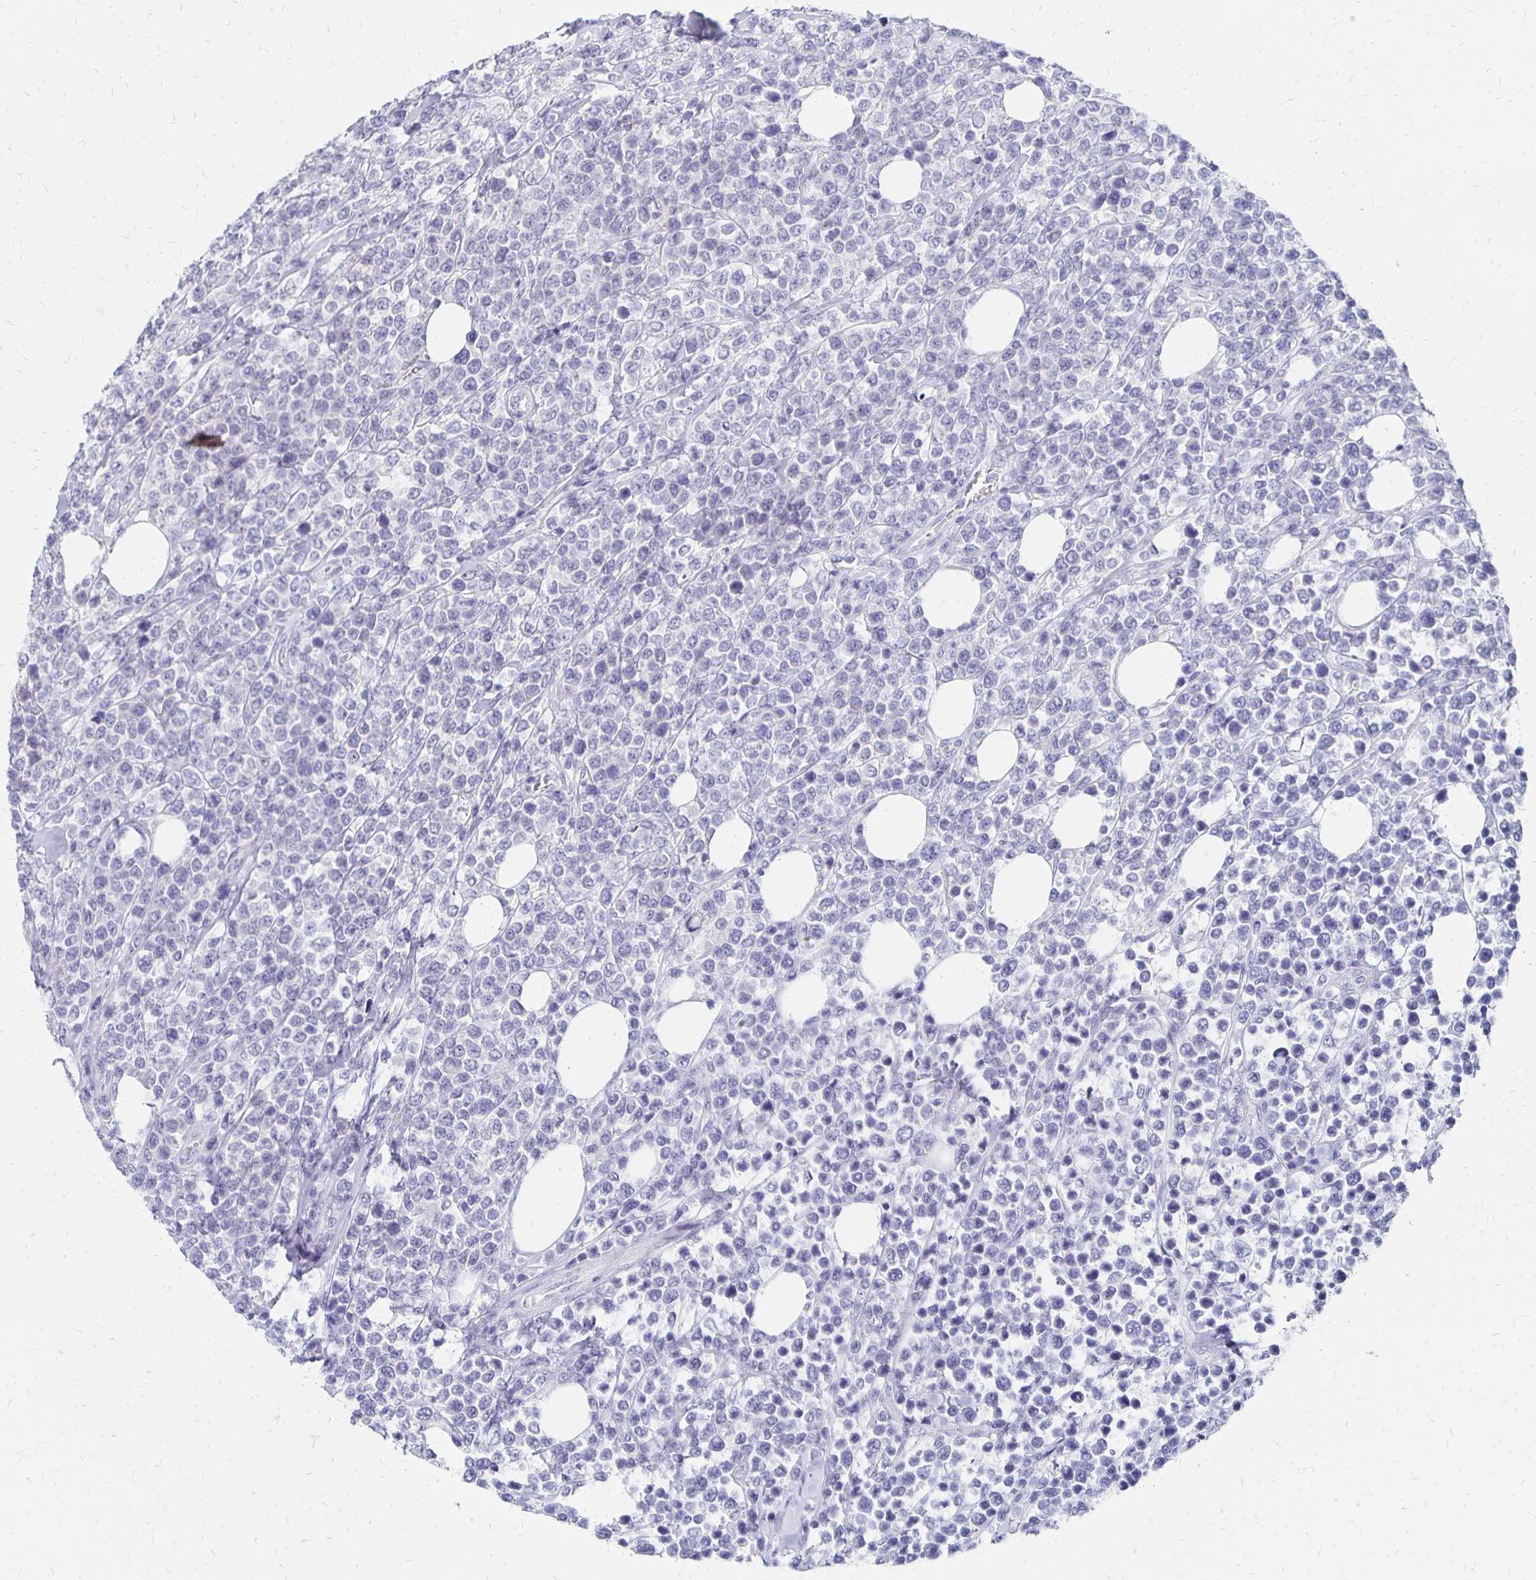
{"staining": {"intensity": "negative", "quantity": "none", "location": "none"}, "tissue": "lymphoma", "cell_type": "Tumor cells", "image_type": "cancer", "snomed": [{"axis": "morphology", "description": "Malignant lymphoma, non-Hodgkin's type, High grade"}, {"axis": "topography", "description": "Soft tissue"}], "caption": "Image shows no significant protein positivity in tumor cells of lymphoma.", "gene": "SYT2", "patient": {"sex": "female", "age": 56}}